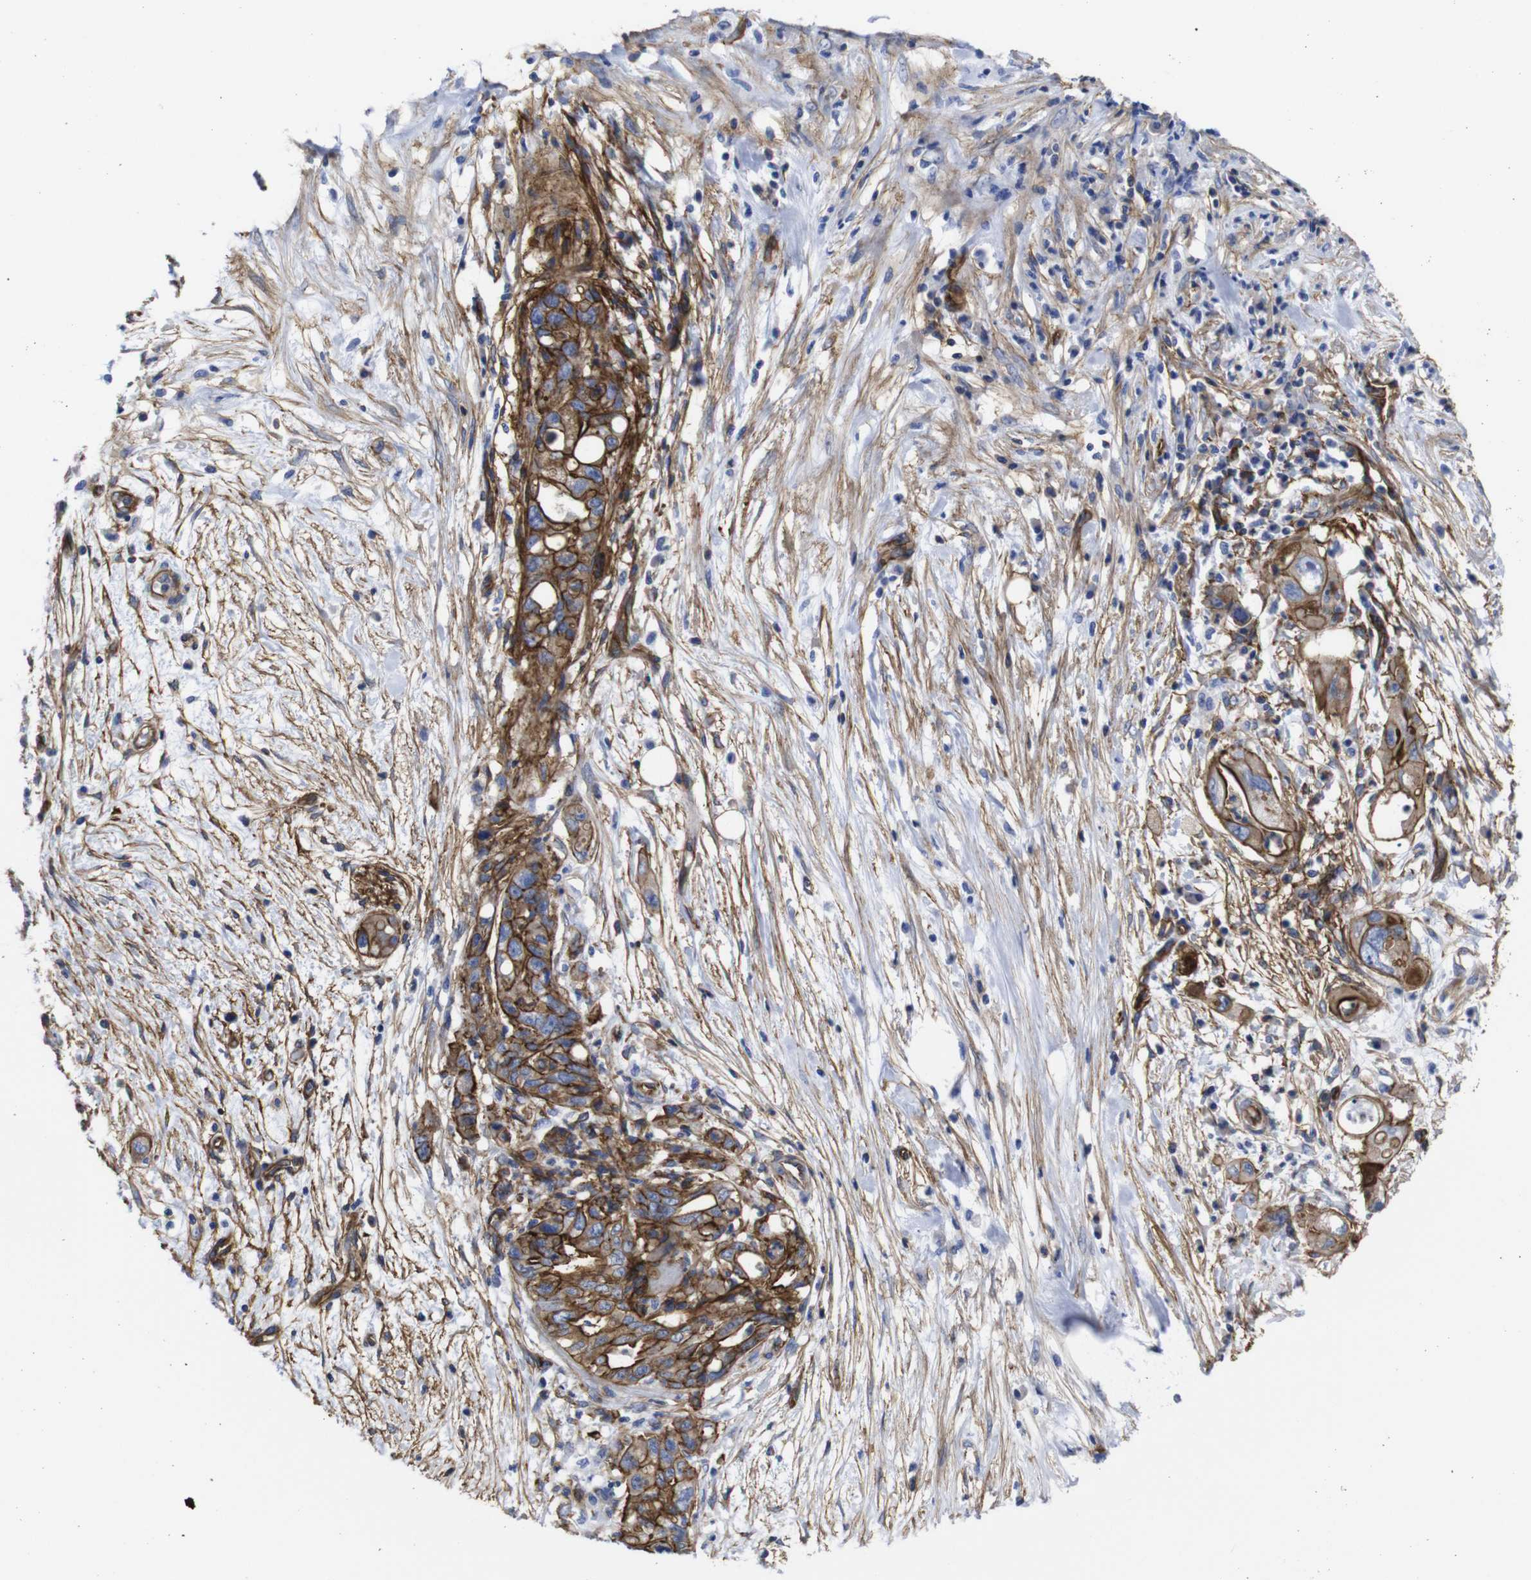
{"staining": {"intensity": "strong", "quantity": ">75%", "location": "cytoplasmic/membranous"}, "tissue": "pancreatic cancer", "cell_type": "Tumor cells", "image_type": "cancer", "snomed": [{"axis": "morphology", "description": "Normal tissue, NOS"}, {"axis": "topography", "description": "Pancreas"}], "caption": "IHC (DAB) staining of pancreatic cancer reveals strong cytoplasmic/membranous protein positivity in approximately >75% of tumor cells. The staining is performed using DAB (3,3'-diaminobenzidine) brown chromogen to label protein expression. The nuclei are counter-stained blue using hematoxylin.", "gene": "SPTBN1", "patient": {"sex": "male", "age": 42}}